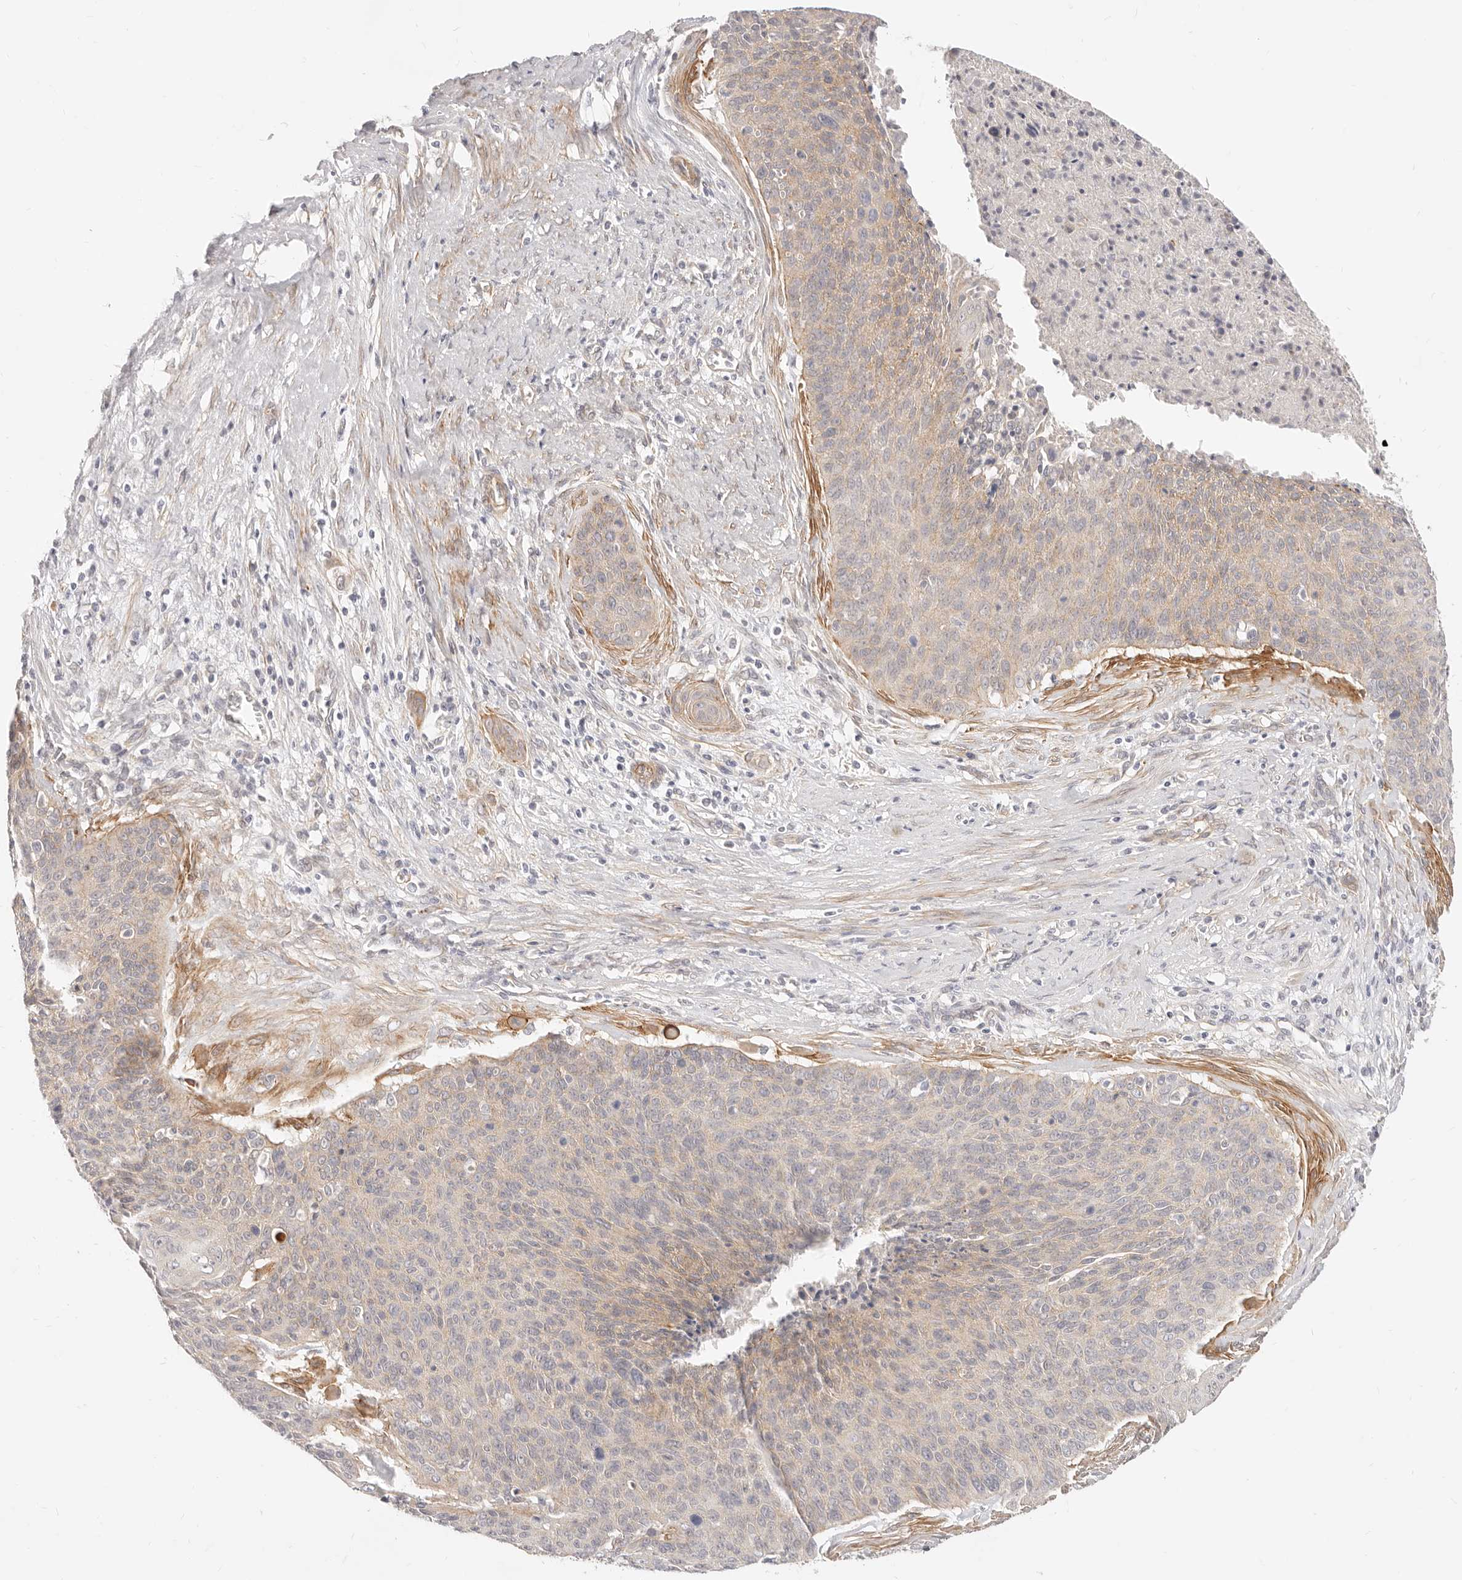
{"staining": {"intensity": "weak", "quantity": ">75%", "location": "cytoplasmic/membranous"}, "tissue": "cervical cancer", "cell_type": "Tumor cells", "image_type": "cancer", "snomed": [{"axis": "morphology", "description": "Squamous cell carcinoma, NOS"}, {"axis": "topography", "description": "Cervix"}], "caption": "A histopathology image of human cervical cancer (squamous cell carcinoma) stained for a protein displays weak cytoplasmic/membranous brown staining in tumor cells.", "gene": "UBXN10", "patient": {"sex": "female", "age": 55}}